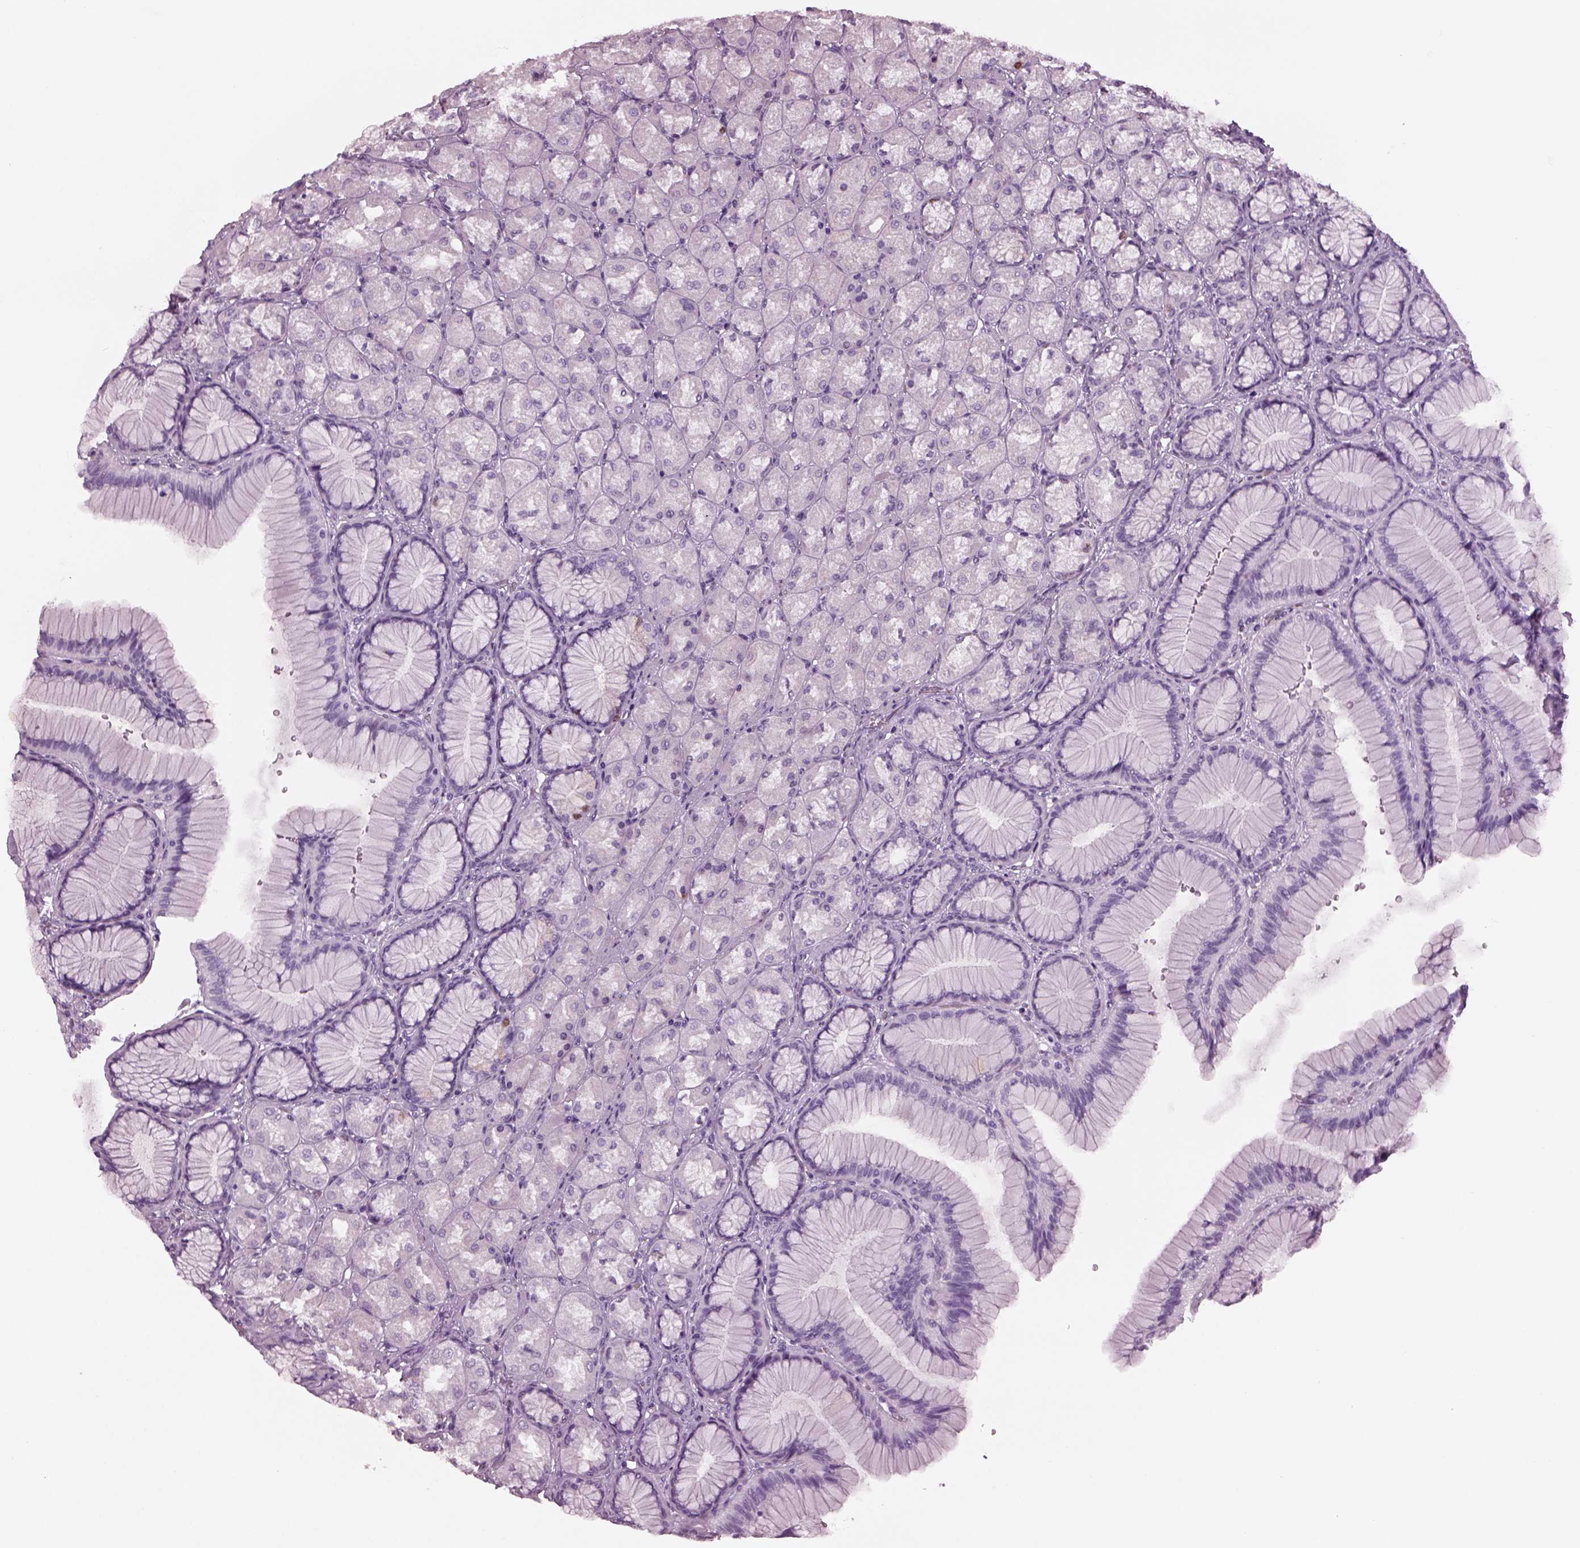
{"staining": {"intensity": "negative", "quantity": "none", "location": "none"}, "tissue": "stomach", "cell_type": "Glandular cells", "image_type": "normal", "snomed": [{"axis": "morphology", "description": "Normal tissue, NOS"}, {"axis": "morphology", "description": "Adenocarcinoma, NOS"}, {"axis": "morphology", "description": "Adenocarcinoma, High grade"}, {"axis": "topography", "description": "Stomach, upper"}, {"axis": "topography", "description": "Stomach"}], "caption": "IHC of normal stomach shows no expression in glandular cells.", "gene": "TPPP2", "patient": {"sex": "female", "age": 65}}